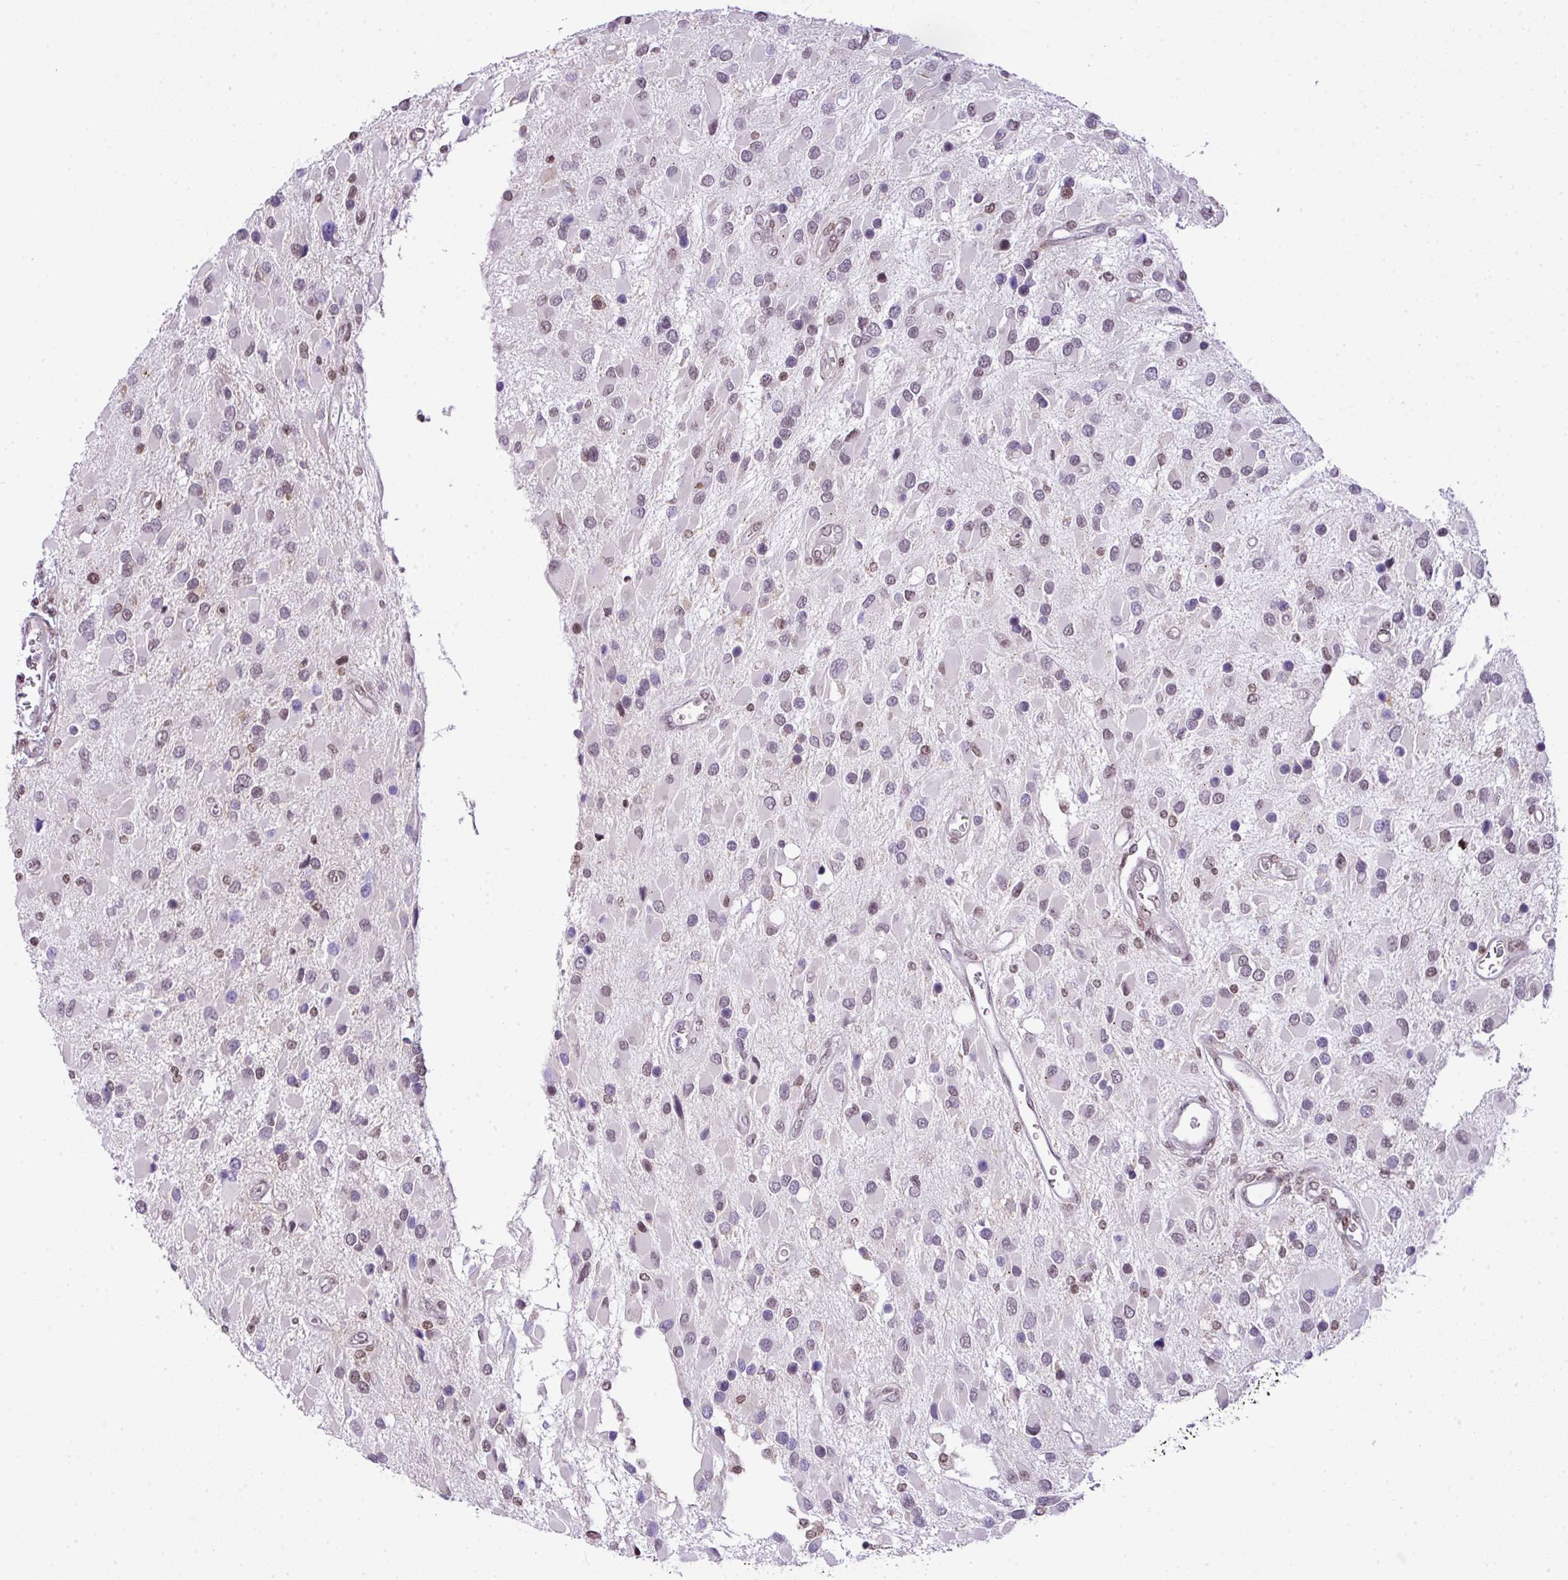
{"staining": {"intensity": "negative", "quantity": "none", "location": "none"}, "tissue": "glioma", "cell_type": "Tumor cells", "image_type": "cancer", "snomed": [{"axis": "morphology", "description": "Glioma, malignant, High grade"}, {"axis": "topography", "description": "Brain"}], "caption": "Human glioma stained for a protein using IHC demonstrates no staining in tumor cells.", "gene": "CCDC137", "patient": {"sex": "male", "age": 53}}